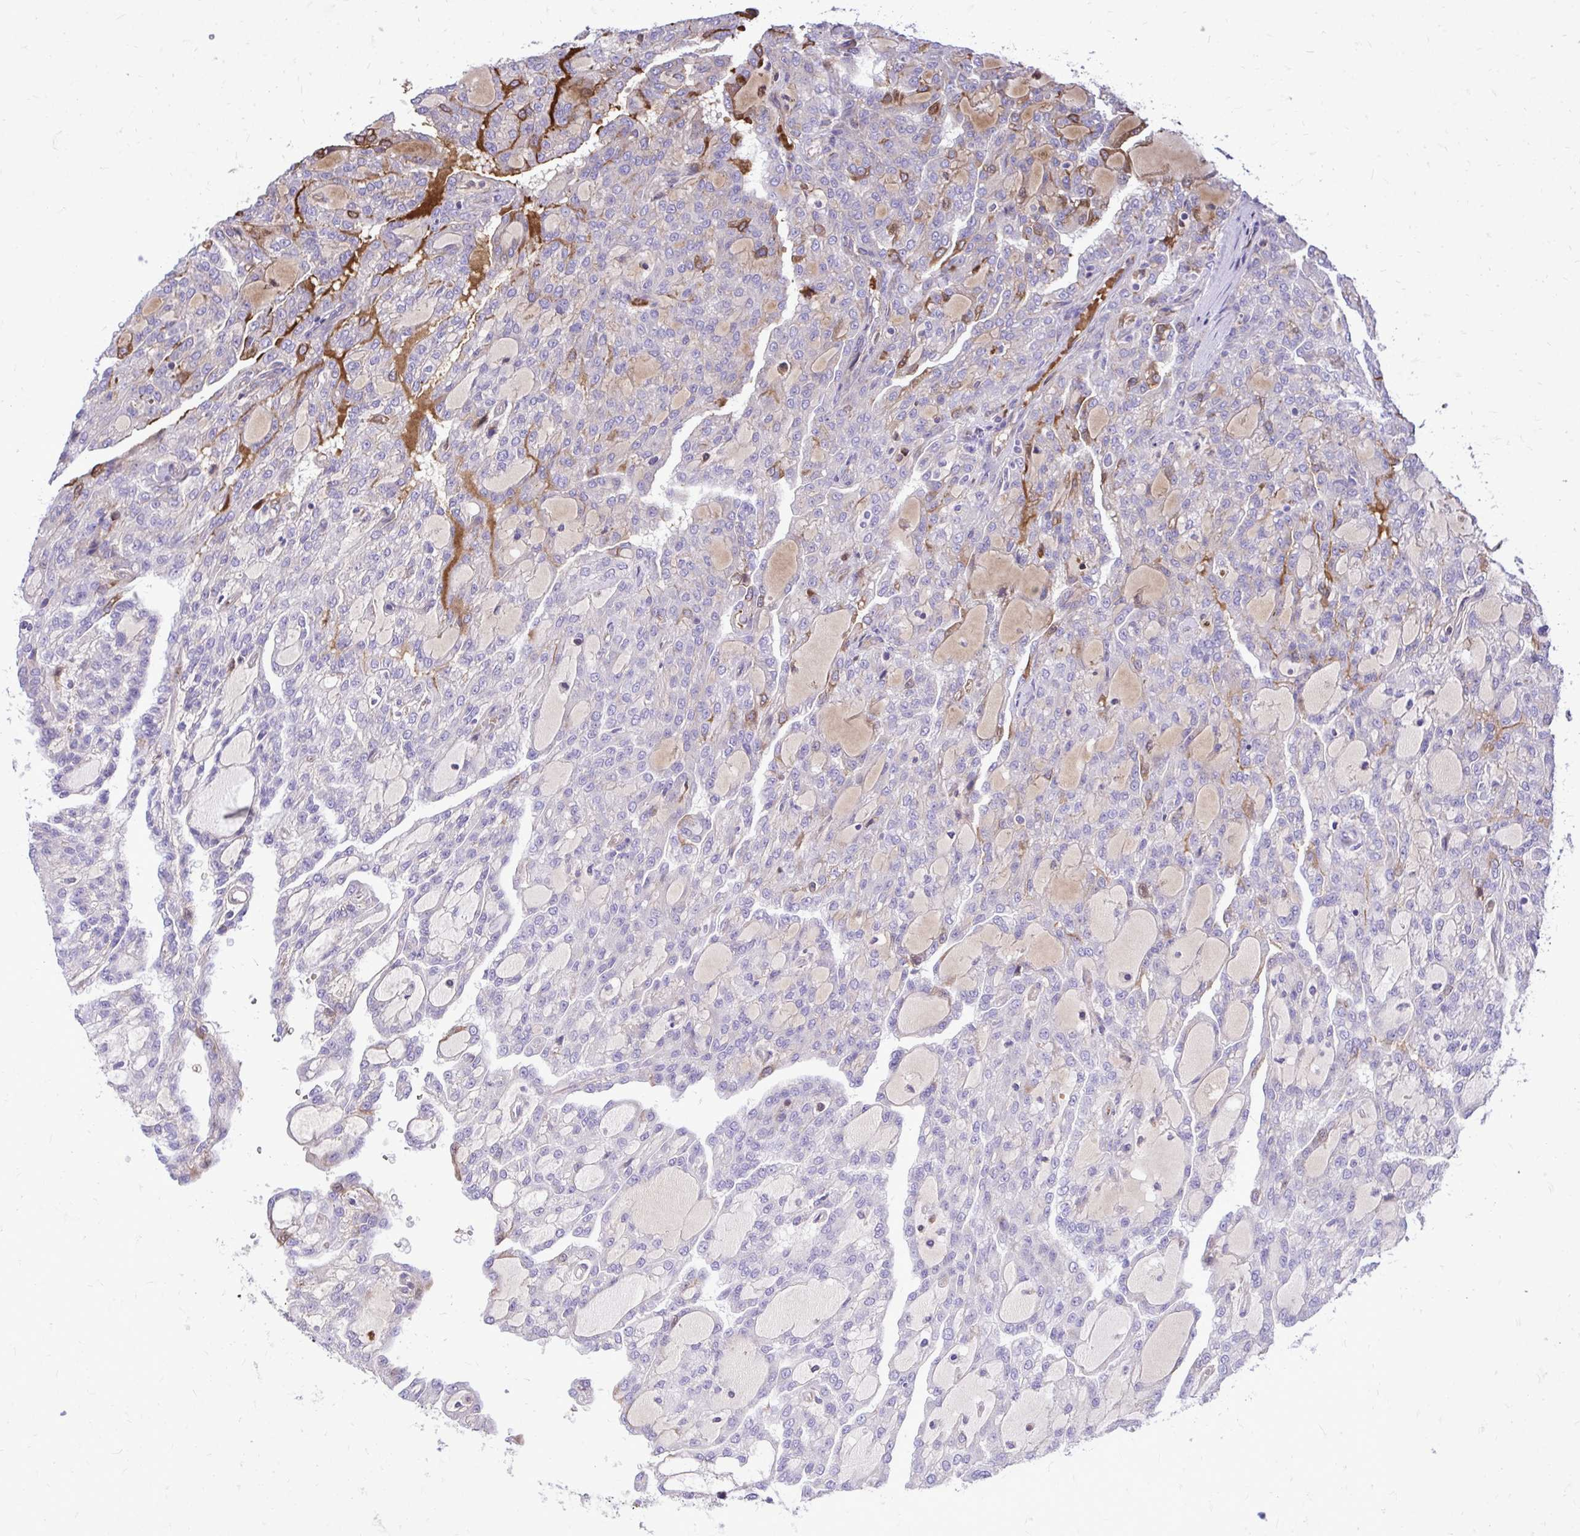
{"staining": {"intensity": "negative", "quantity": "none", "location": "none"}, "tissue": "renal cancer", "cell_type": "Tumor cells", "image_type": "cancer", "snomed": [{"axis": "morphology", "description": "Adenocarcinoma, NOS"}, {"axis": "topography", "description": "Kidney"}], "caption": "Immunohistochemistry (IHC) micrograph of renal cancer stained for a protein (brown), which demonstrates no staining in tumor cells. (DAB immunohistochemistry visualized using brightfield microscopy, high magnification).", "gene": "ATP13A2", "patient": {"sex": "male", "age": 63}}